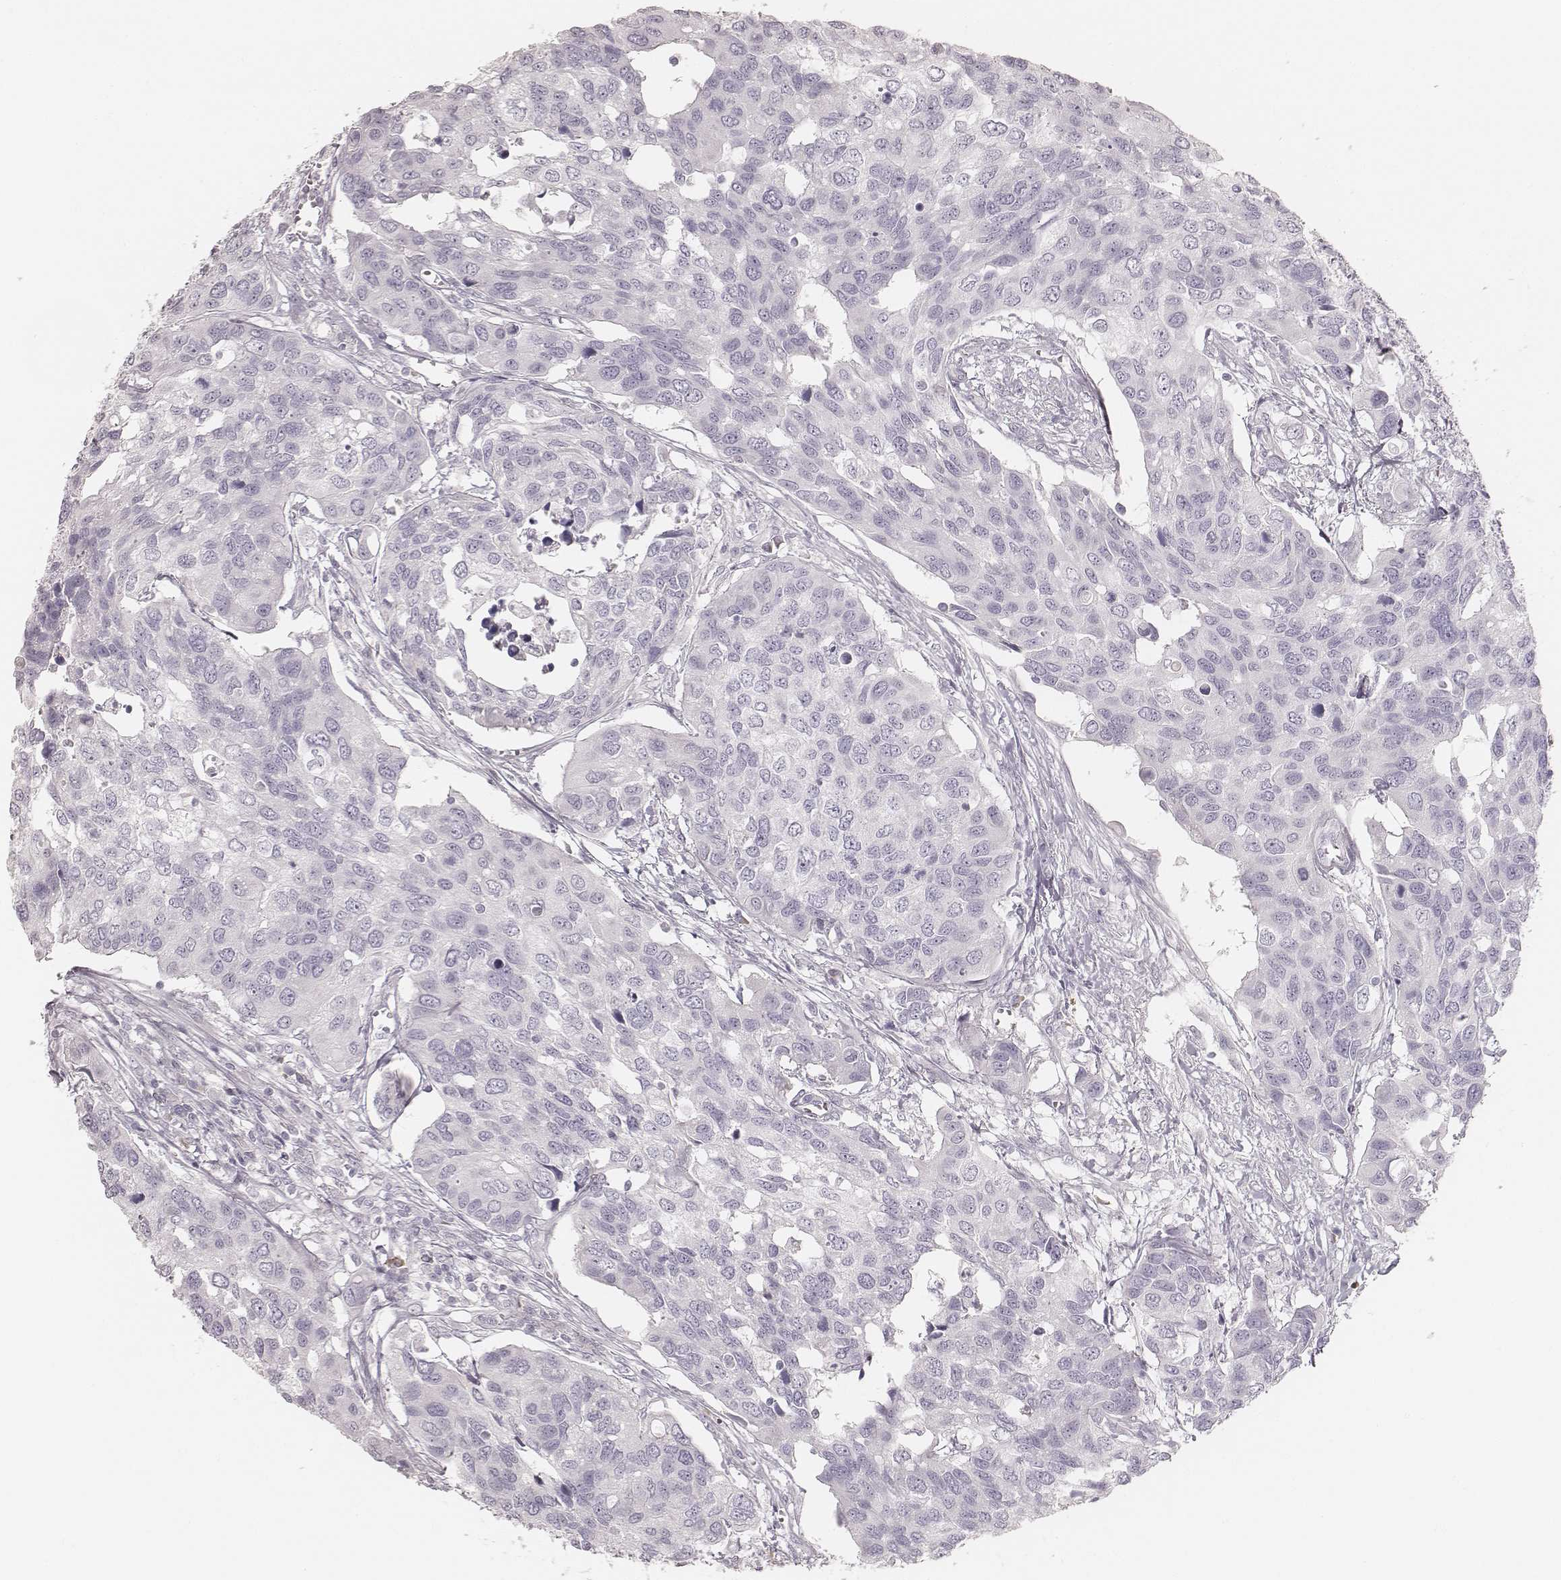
{"staining": {"intensity": "negative", "quantity": "none", "location": "none"}, "tissue": "urothelial cancer", "cell_type": "Tumor cells", "image_type": "cancer", "snomed": [{"axis": "morphology", "description": "Urothelial carcinoma, High grade"}, {"axis": "topography", "description": "Urinary bladder"}], "caption": "Immunohistochemical staining of high-grade urothelial carcinoma shows no significant expression in tumor cells.", "gene": "KRT82", "patient": {"sex": "male", "age": 60}}